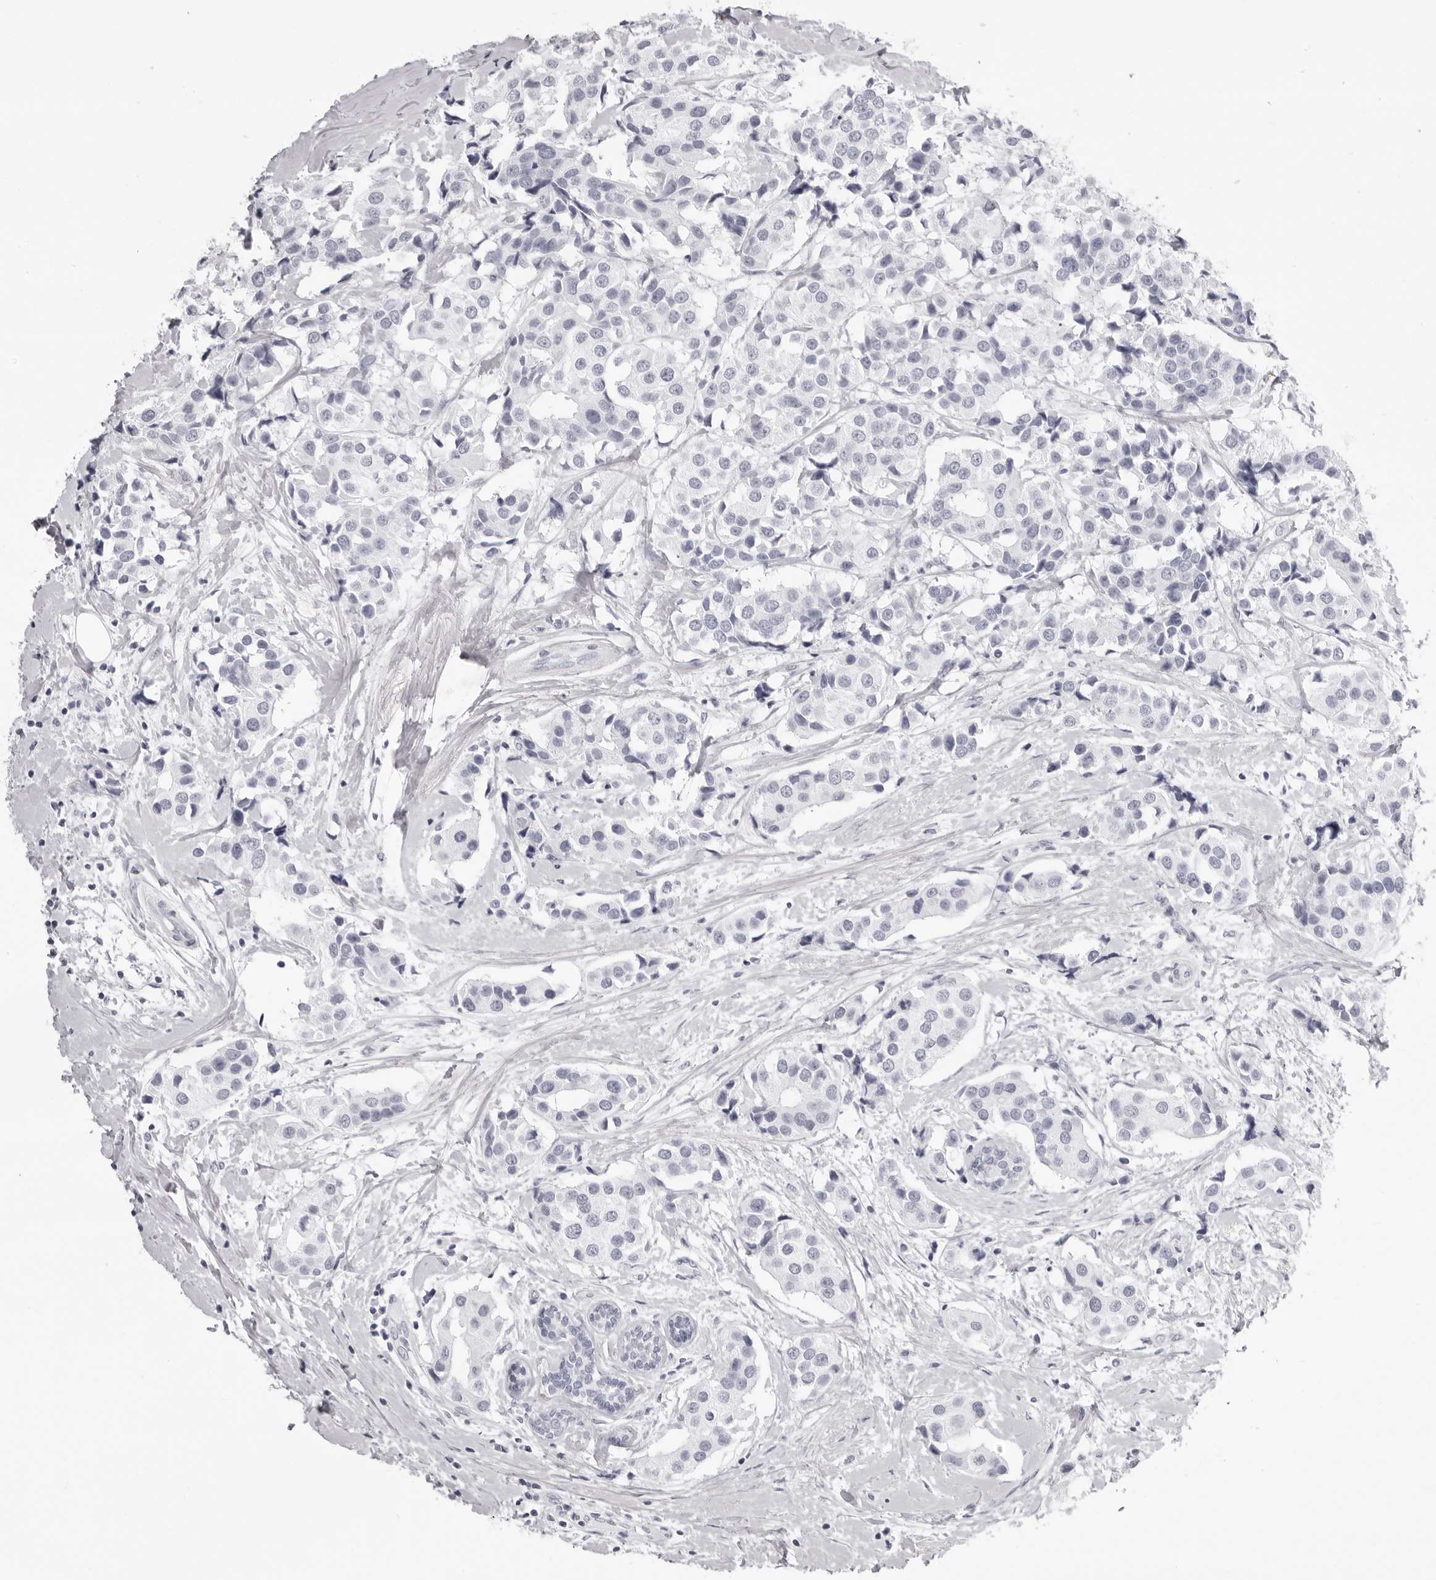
{"staining": {"intensity": "negative", "quantity": "none", "location": "none"}, "tissue": "breast cancer", "cell_type": "Tumor cells", "image_type": "cancer", "snomed": [{"axis": "morphology", "description": "Normal tissue, NOS"}, {"axis": "morphology", "description": "Duct carcinoma"}, {"axis": "topography", "description": "Breast"}], "caption": "IHC photomicrograph of breast cancer (invasive ductal carcinoma) stained for a protein (brown), which demonstrates no staining in tumor cells. Nuclei are stained in blue.", "gene": "CST1", "patient": {"sex": "female", "age": 39}}